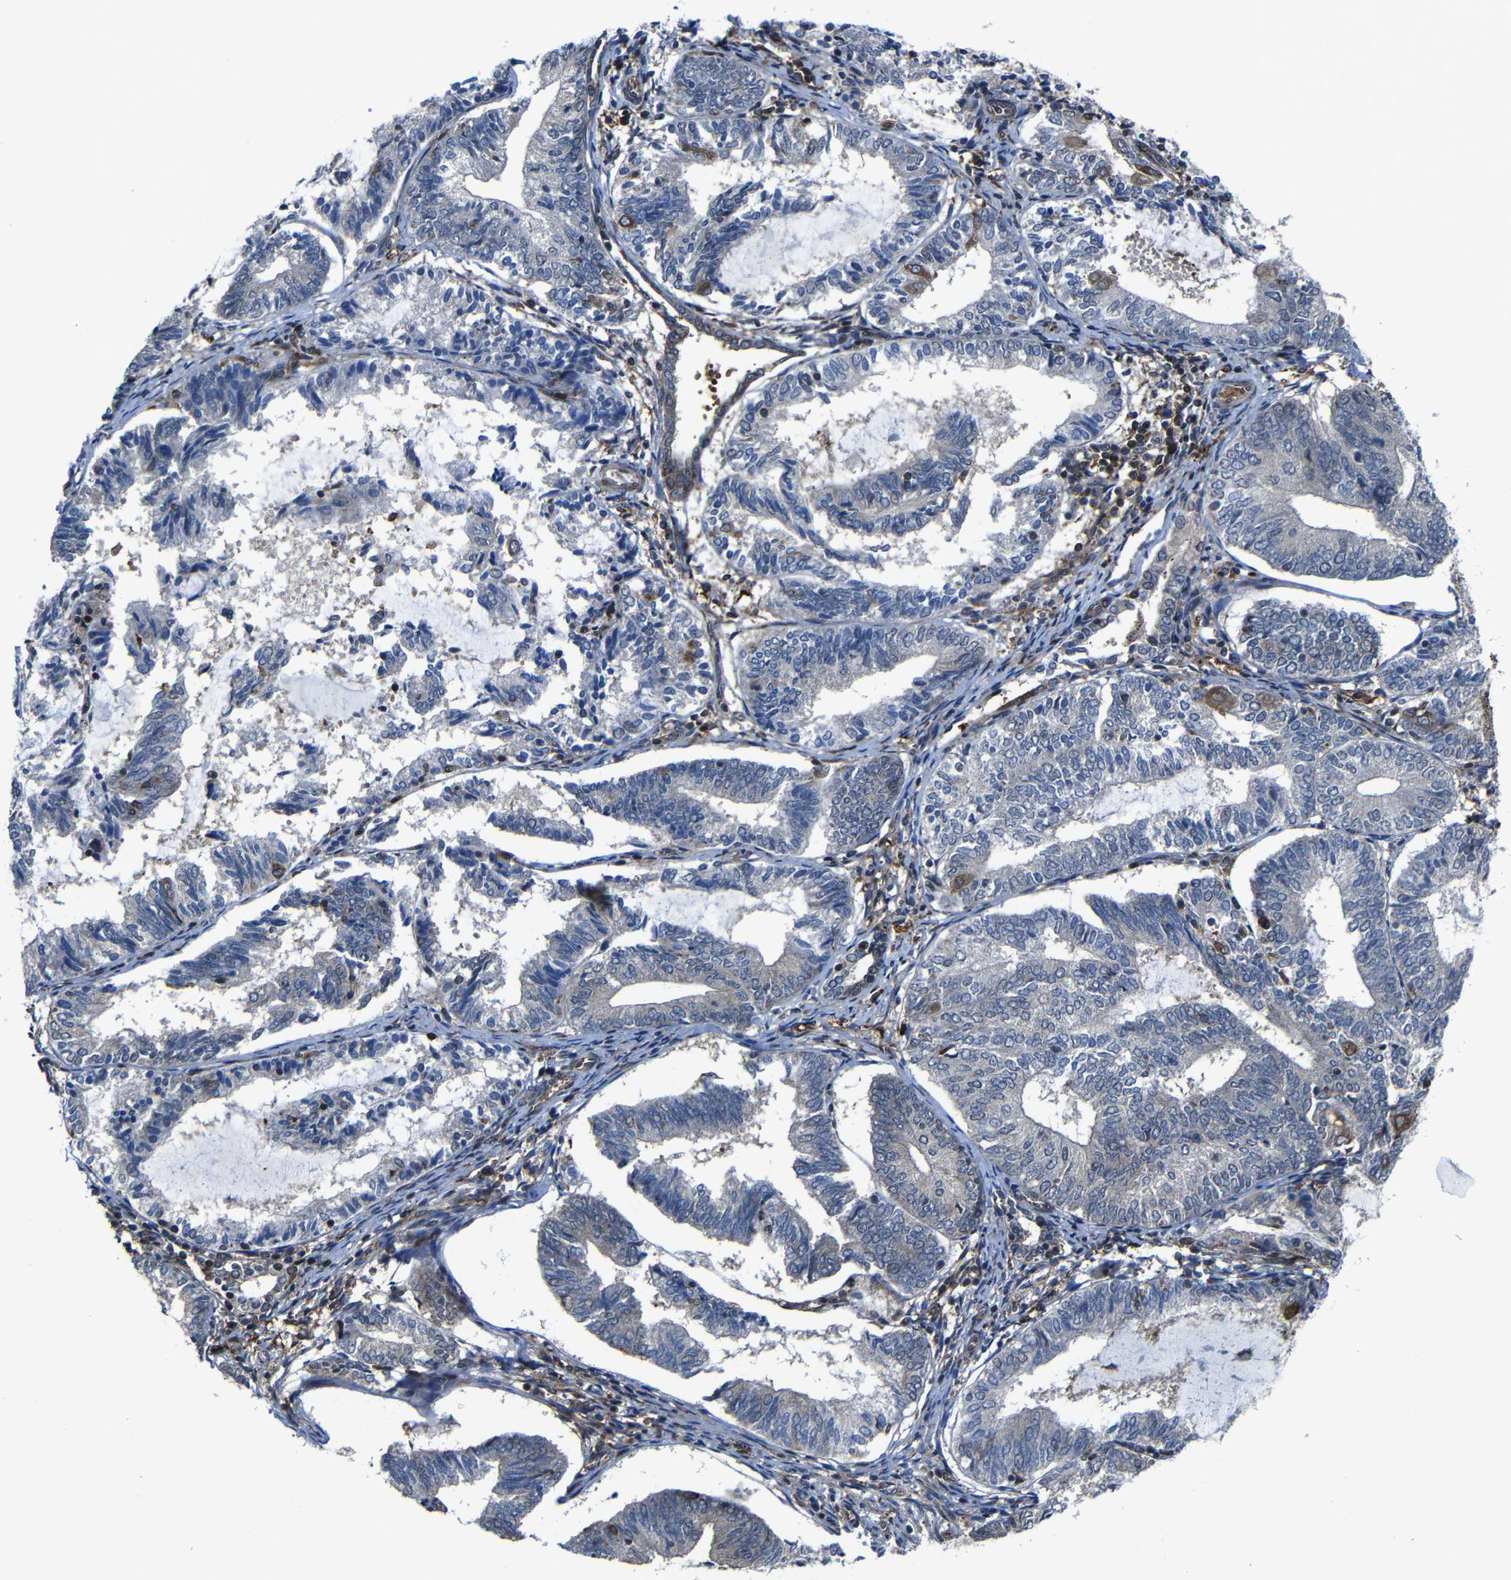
{"staining": {"intensity": "moderate", "quantity": "<25%", "location": "cytoplasmic/membranous"}, "tissue": "endometrial cancer", "cell_type": "Tumor cells", "image_type": "cancer", "snomed": [{"axis": "morphology", "description": "Adenocarcinoma, NOS"}, {"axis": "topography", "description": "Endometrium"}], "caption": "A high-resolution image shows IHC staining of endometrial cancer, which shows moderate cytoplasmic/membranous expression in approximately <25% of tumor cells. (Stains: DAB in brown, nuclei in blue, Microscopy: brightfield microscopy at high magnification).", "gene": "KIAA0513", "patient": {"sex": "female", "age": 81}}